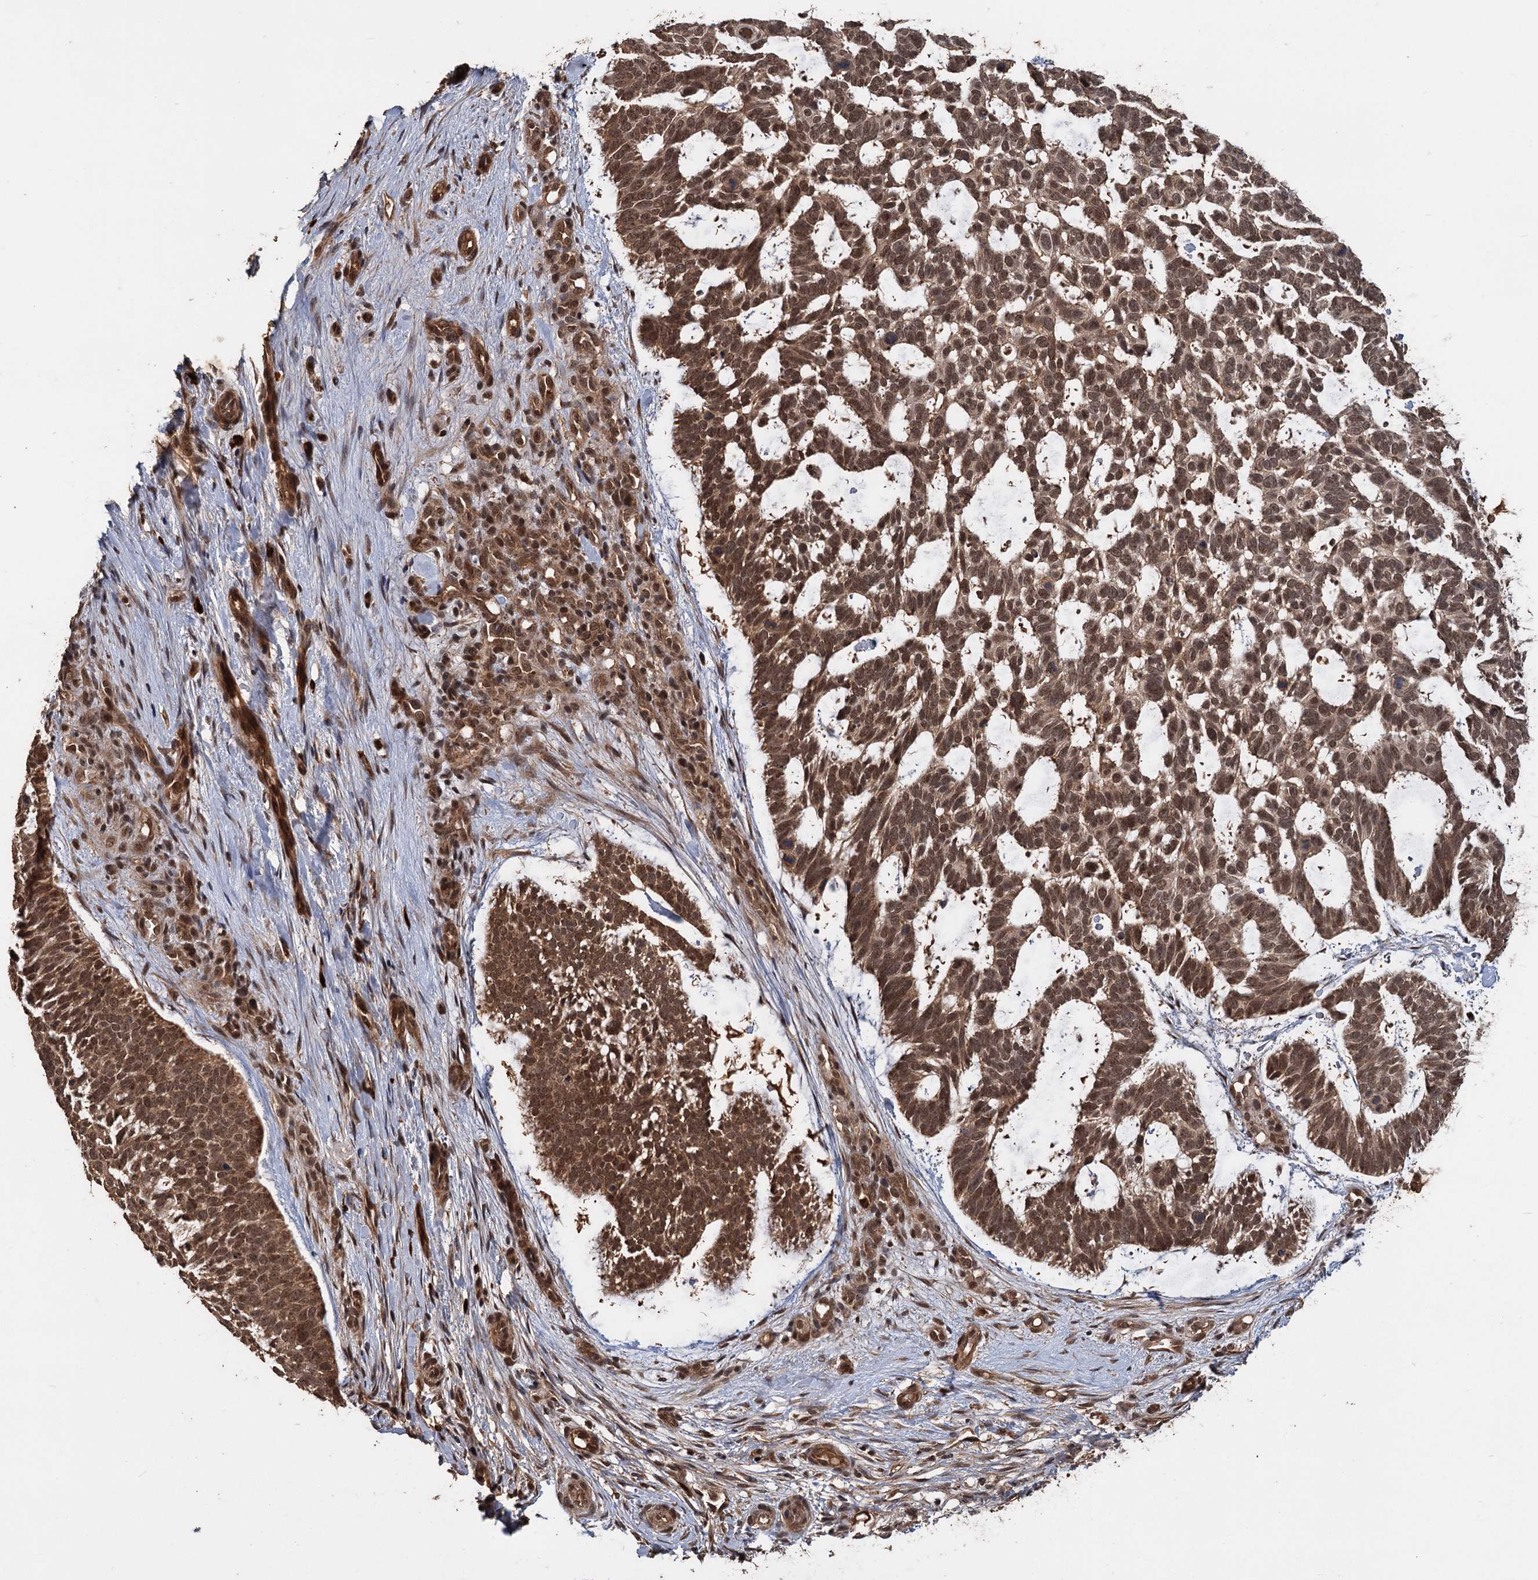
{"staining": {"intensity": "moderate", "quantity": ">75%", "location": "cytoplasmic/membranous,nuclear"}, "tissue": "skin cancer", "cell_type": "Tumor cells", "image_type": "cancer", "snomed": [{"axis": "morphology", "description": "Basal cell carcinoma"}, {"axis": "topography", "description": "Skin"}], "caption": "A histopathology image of human skin cancer stained for a protein shows moderate cytoplasmic/membranous and nuclear brown staining in tumor cells. (IHC, brightfield microscopy, high magnification).", "gene": "KANSL2", "patient": {"sex": "male", "age": 88}}